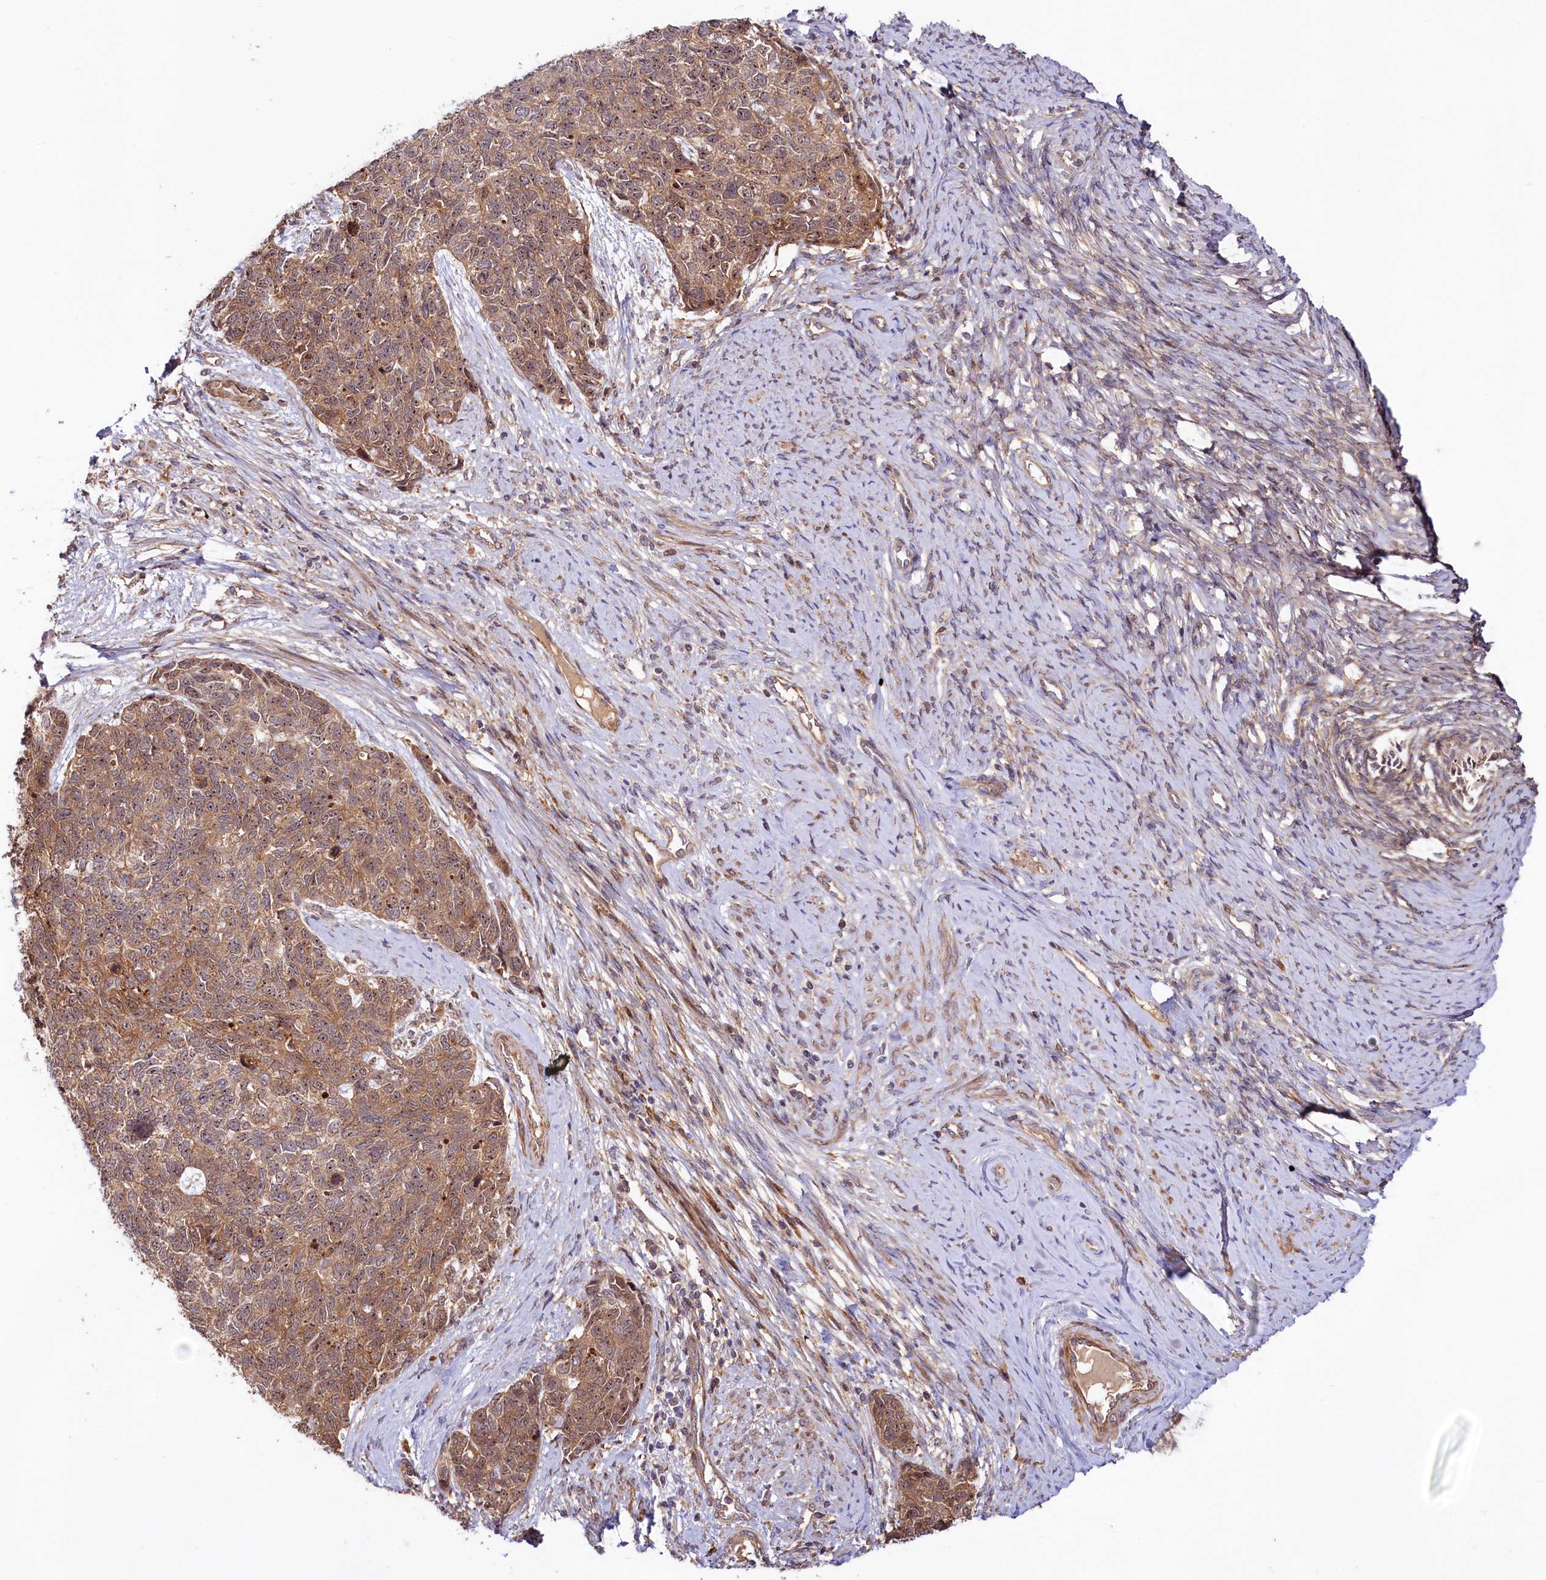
{"staining": {"intensity": "moderate", "quantity": ">75%", "location": "cytoplasmic/membranous"}, "tissue": "cervical cancer", "cell_type": "Tumor cells", "image_type": "cancer", "snomed": [{"axis": "morphology", "description": "Squamous cell carcinoma, NOS"}, {"axis": "topography", "description": "Cervix"}], "caption": "The image exhibits a brown stain indicating the presence of a protein in the cytoplasmic/membranous of tumor cells in cervical squamous cell carcinoma.", "gene": "NEDD1", "patient": {"sex": "female", "age": 63}}